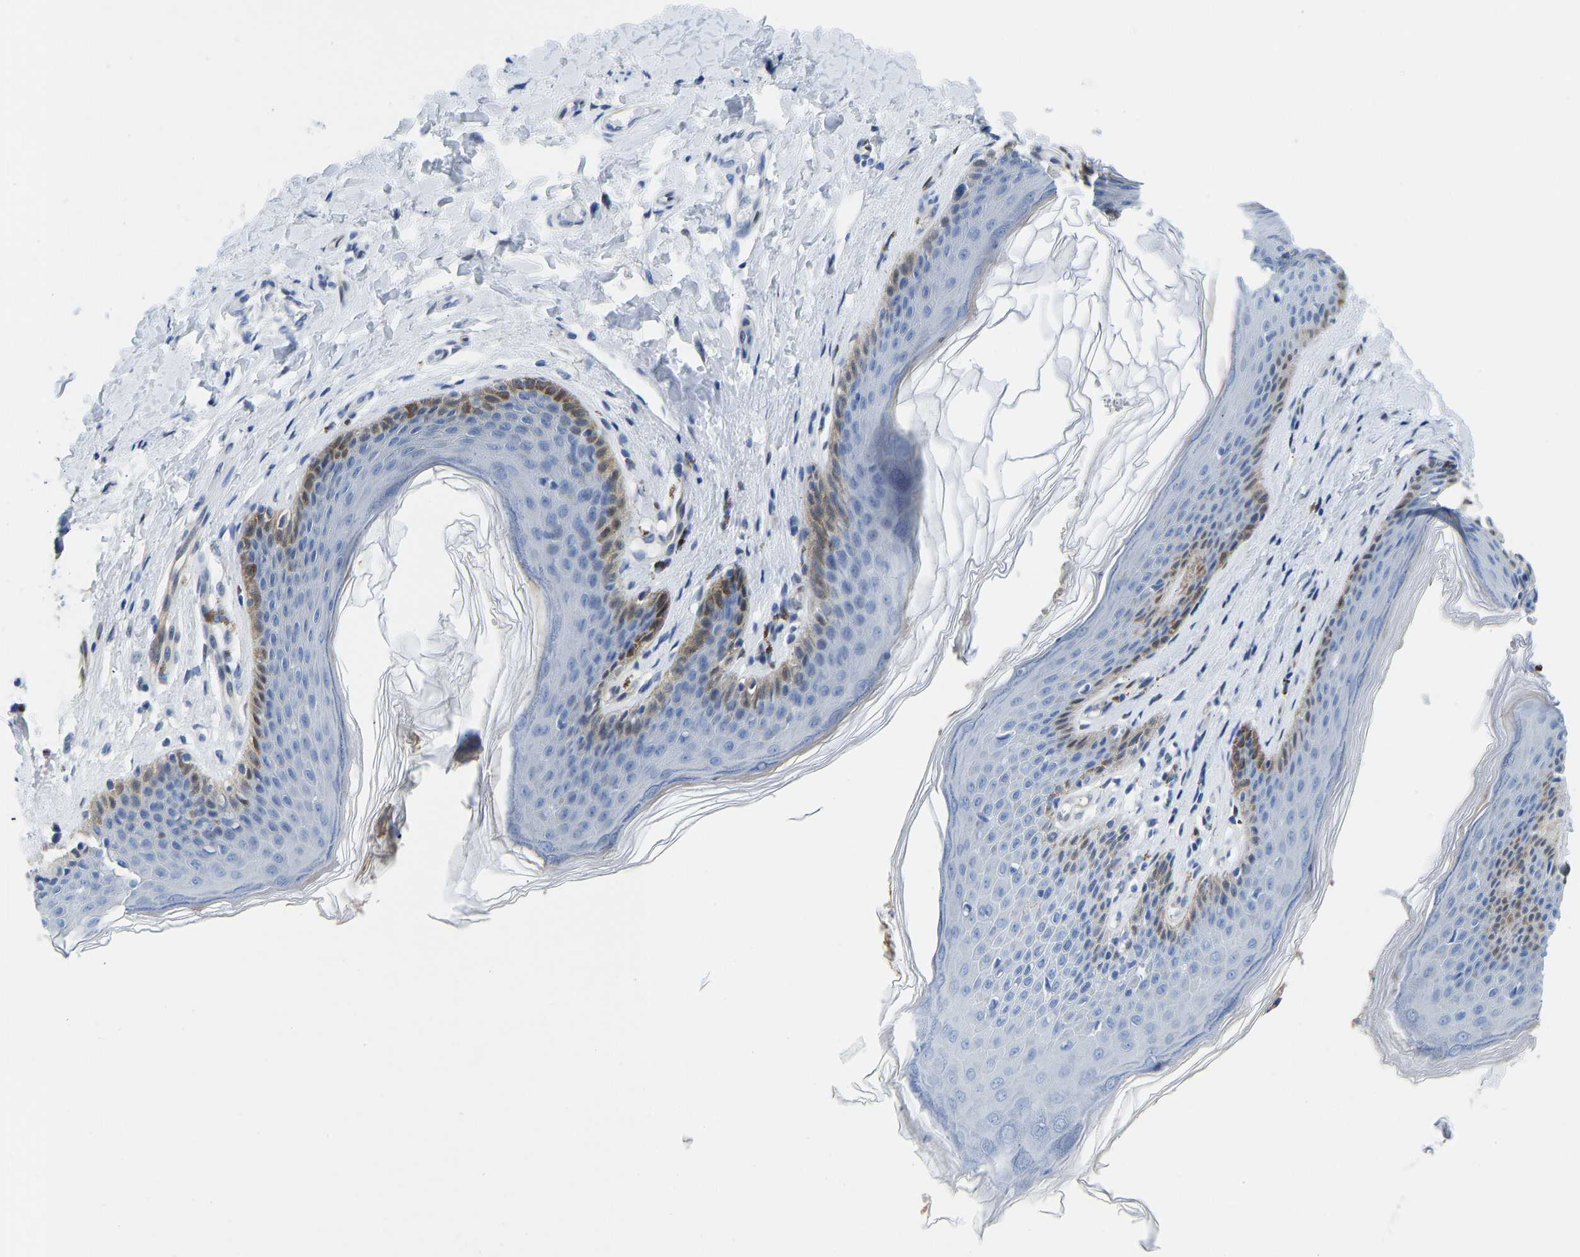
{"staining": {"intensity": "weak", "quantity": "<25%", "location": "cytoplasmic/membranous"}, "tissue": "skin", "cell_type": "Epidermal cells", "image_type": "normal", "snomed": [{"axis": "morphology", "description": "Normal tissue, NOS"}, {"axis": "topography", "description": "Vulva"}], "caption": "Micrograph shows no protein staining in epidermal cells of benign skin. (DAB IHC with hematoxylin counter stain).", "gene": "NKAIN3", "patient": {"sex": "female", "age": 66}}